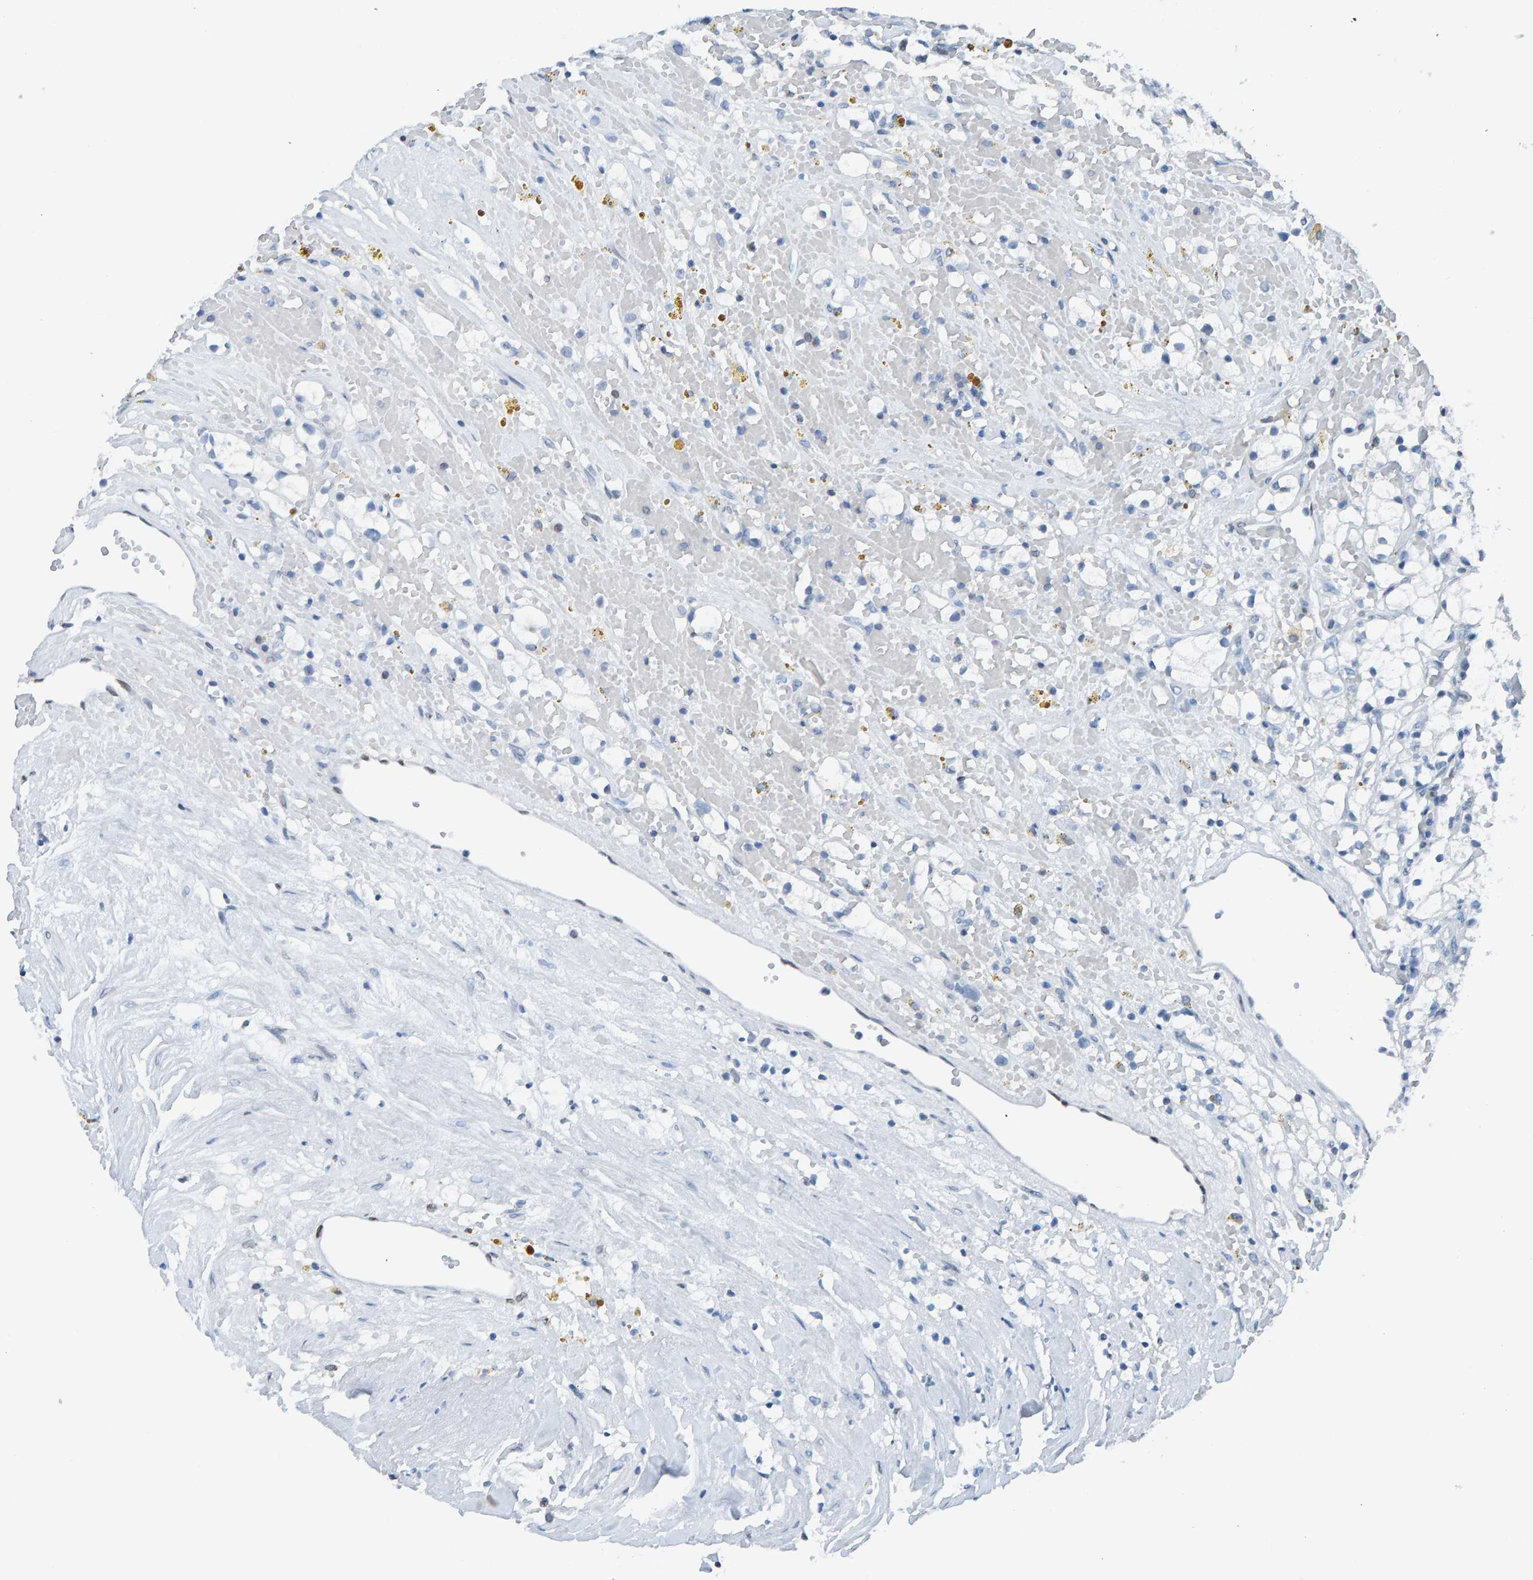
{"staining": {"intensity": "negative", "quantity": "none", "location": "none"}, "tissue": "renal cancer", "cell_type": "Tumor cells", "image_type": "cancer", "snomed": [{"axis": "morphology", "description": "Adenocarcinoma, NOS"}, {"axis": "topography", "description": "Kidney"}], "caption": "Human renal adenocarcinoma stained for a protein using immunohistochemistry displays no staining in tumor cells.", "gene": "LMNB2", "patient": {"sex": "male", "age": 56}}